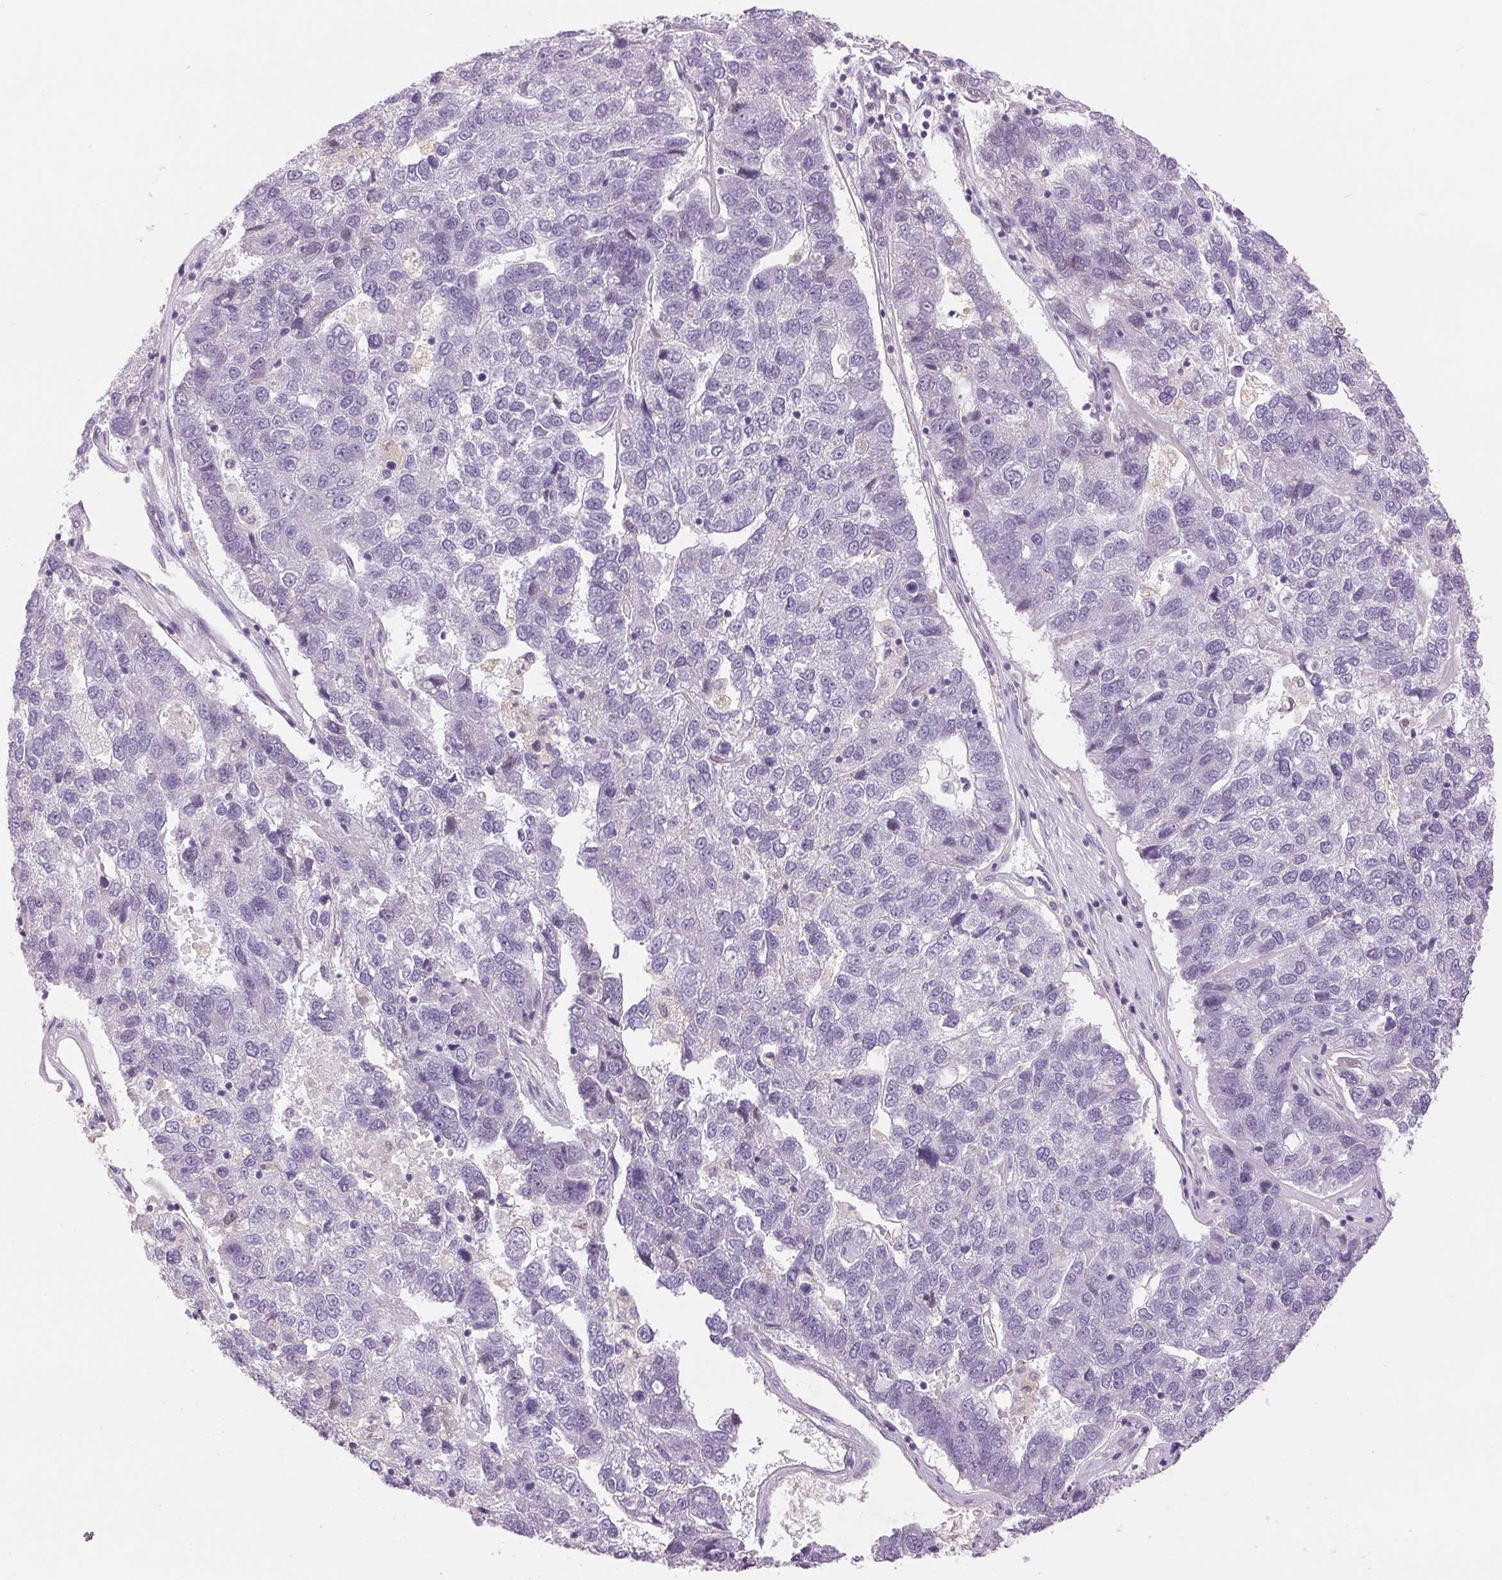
{"staining": {"intensity": "negative", "quantity": "none", "location": "none"}, "tissue": "pancreatic cancer", "cell_type": "Tumor cells", "image_type": "cancer", "snomed": [{"axis": "morphology", "description": "Adenocarcinoma, NOS"}, {"axis": "topography", "description": "Pancreas"}], "caption": "IHC histopathology image of human pancreatic adenocarcinoma stained for a protein (brown), which demonstrates no expression in tumor cells. (Immunohistochemistry, brightfield microscopy, high magnification).", "gene": "FXYD4", "patient": {"sex": "female", "age": 61}}